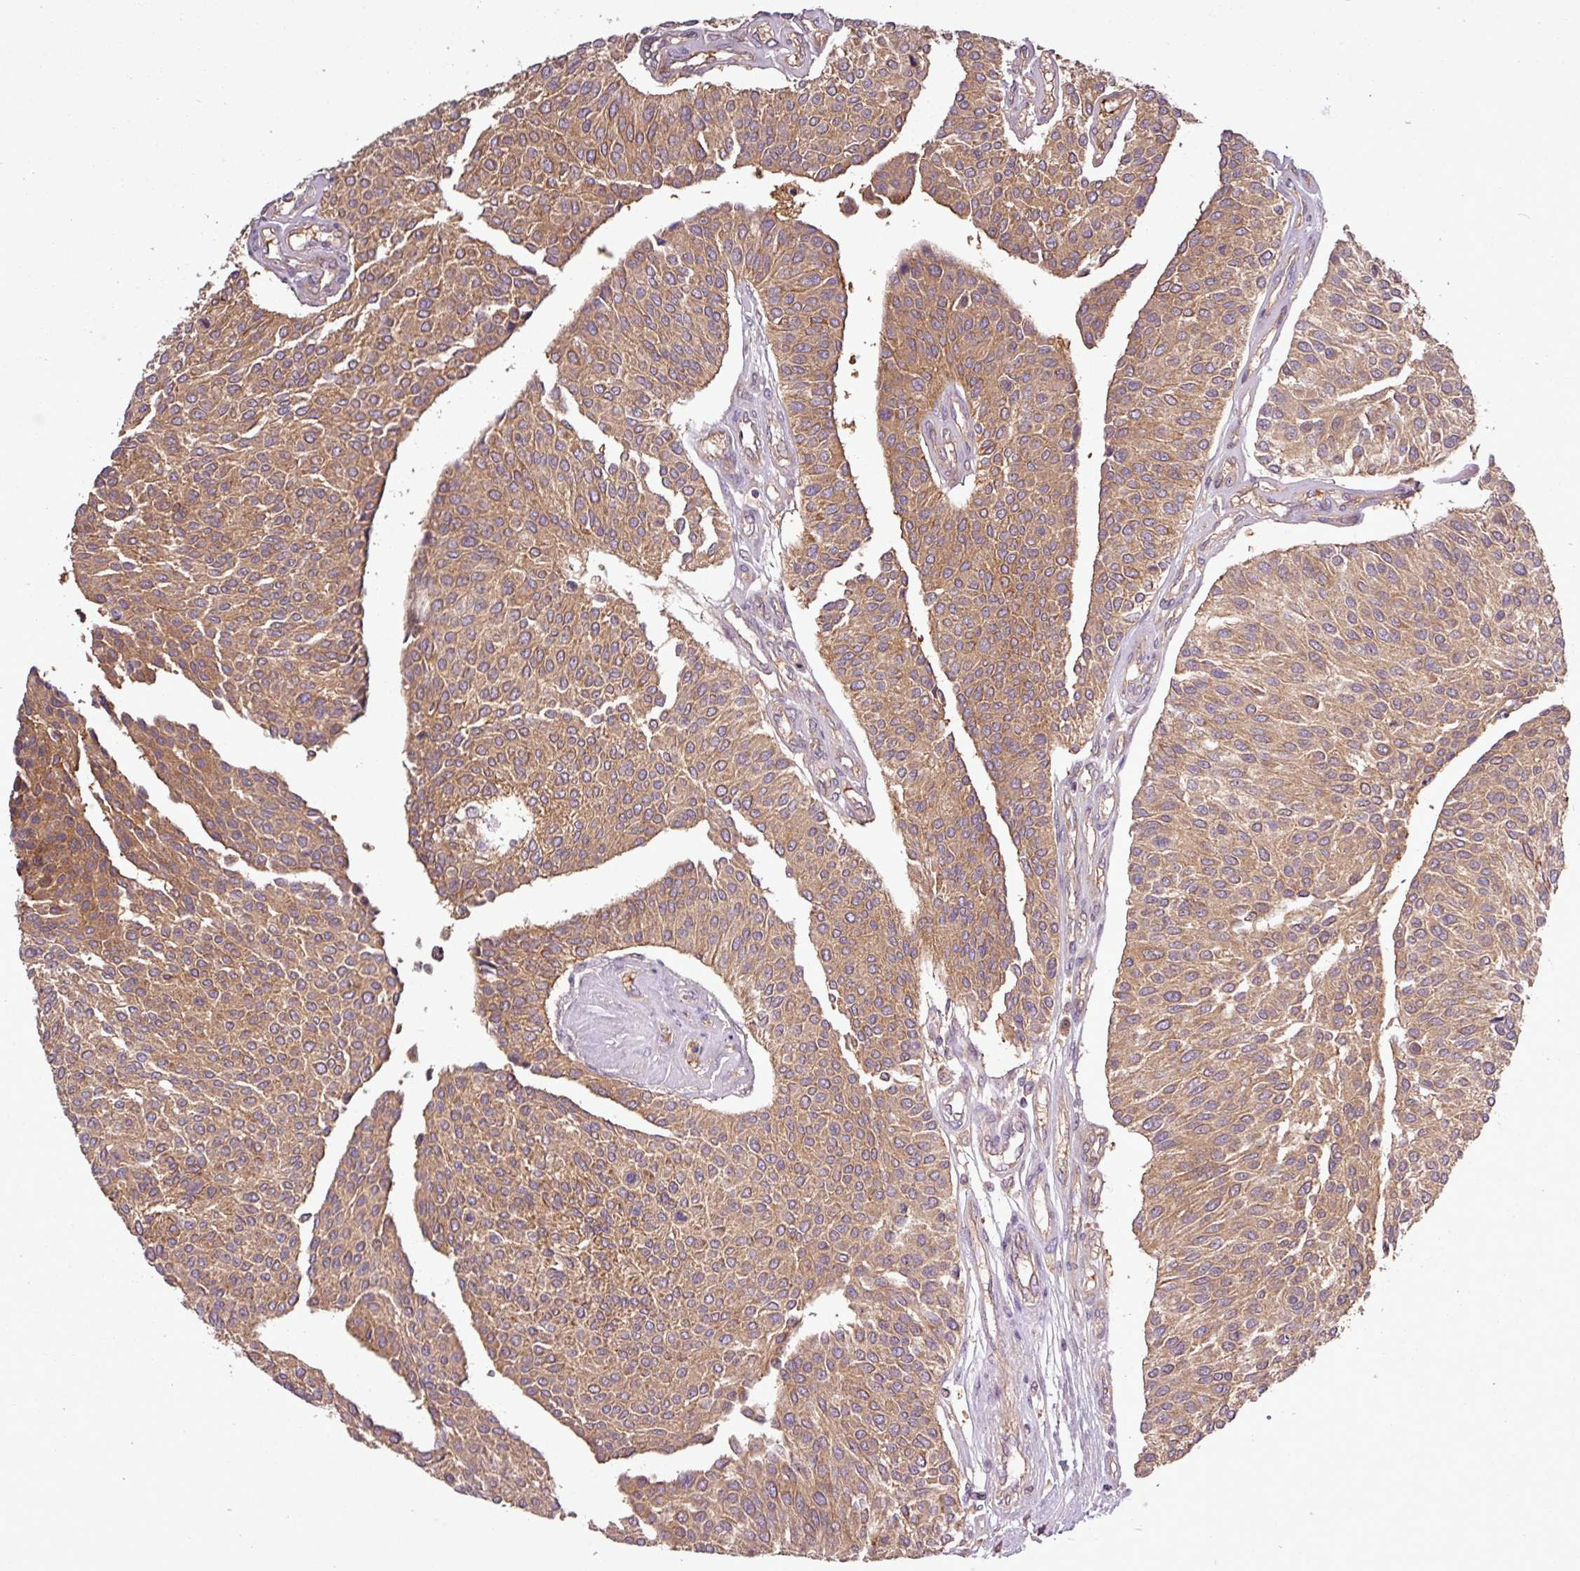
{"staining": {"intensity": "moderate", "quantity": ">75%", "location": "cytoplasmic/membranous"}, "tissue": "urothelial cancer", "cell_type": "Tumor cells", "image_type": "cancer", "snomed": [{"axis": "morphology", "description": "Urothelial carcinoma, NOS"}, {"axis": "topography", "description": "Urinary bladder"}], "caption": "Urothelial cancer stained with a protein marker demonstrates moderate staining in tumor cells.", "gene": "SIRPB2", "patient": {"sex": "male", "age": 55}}